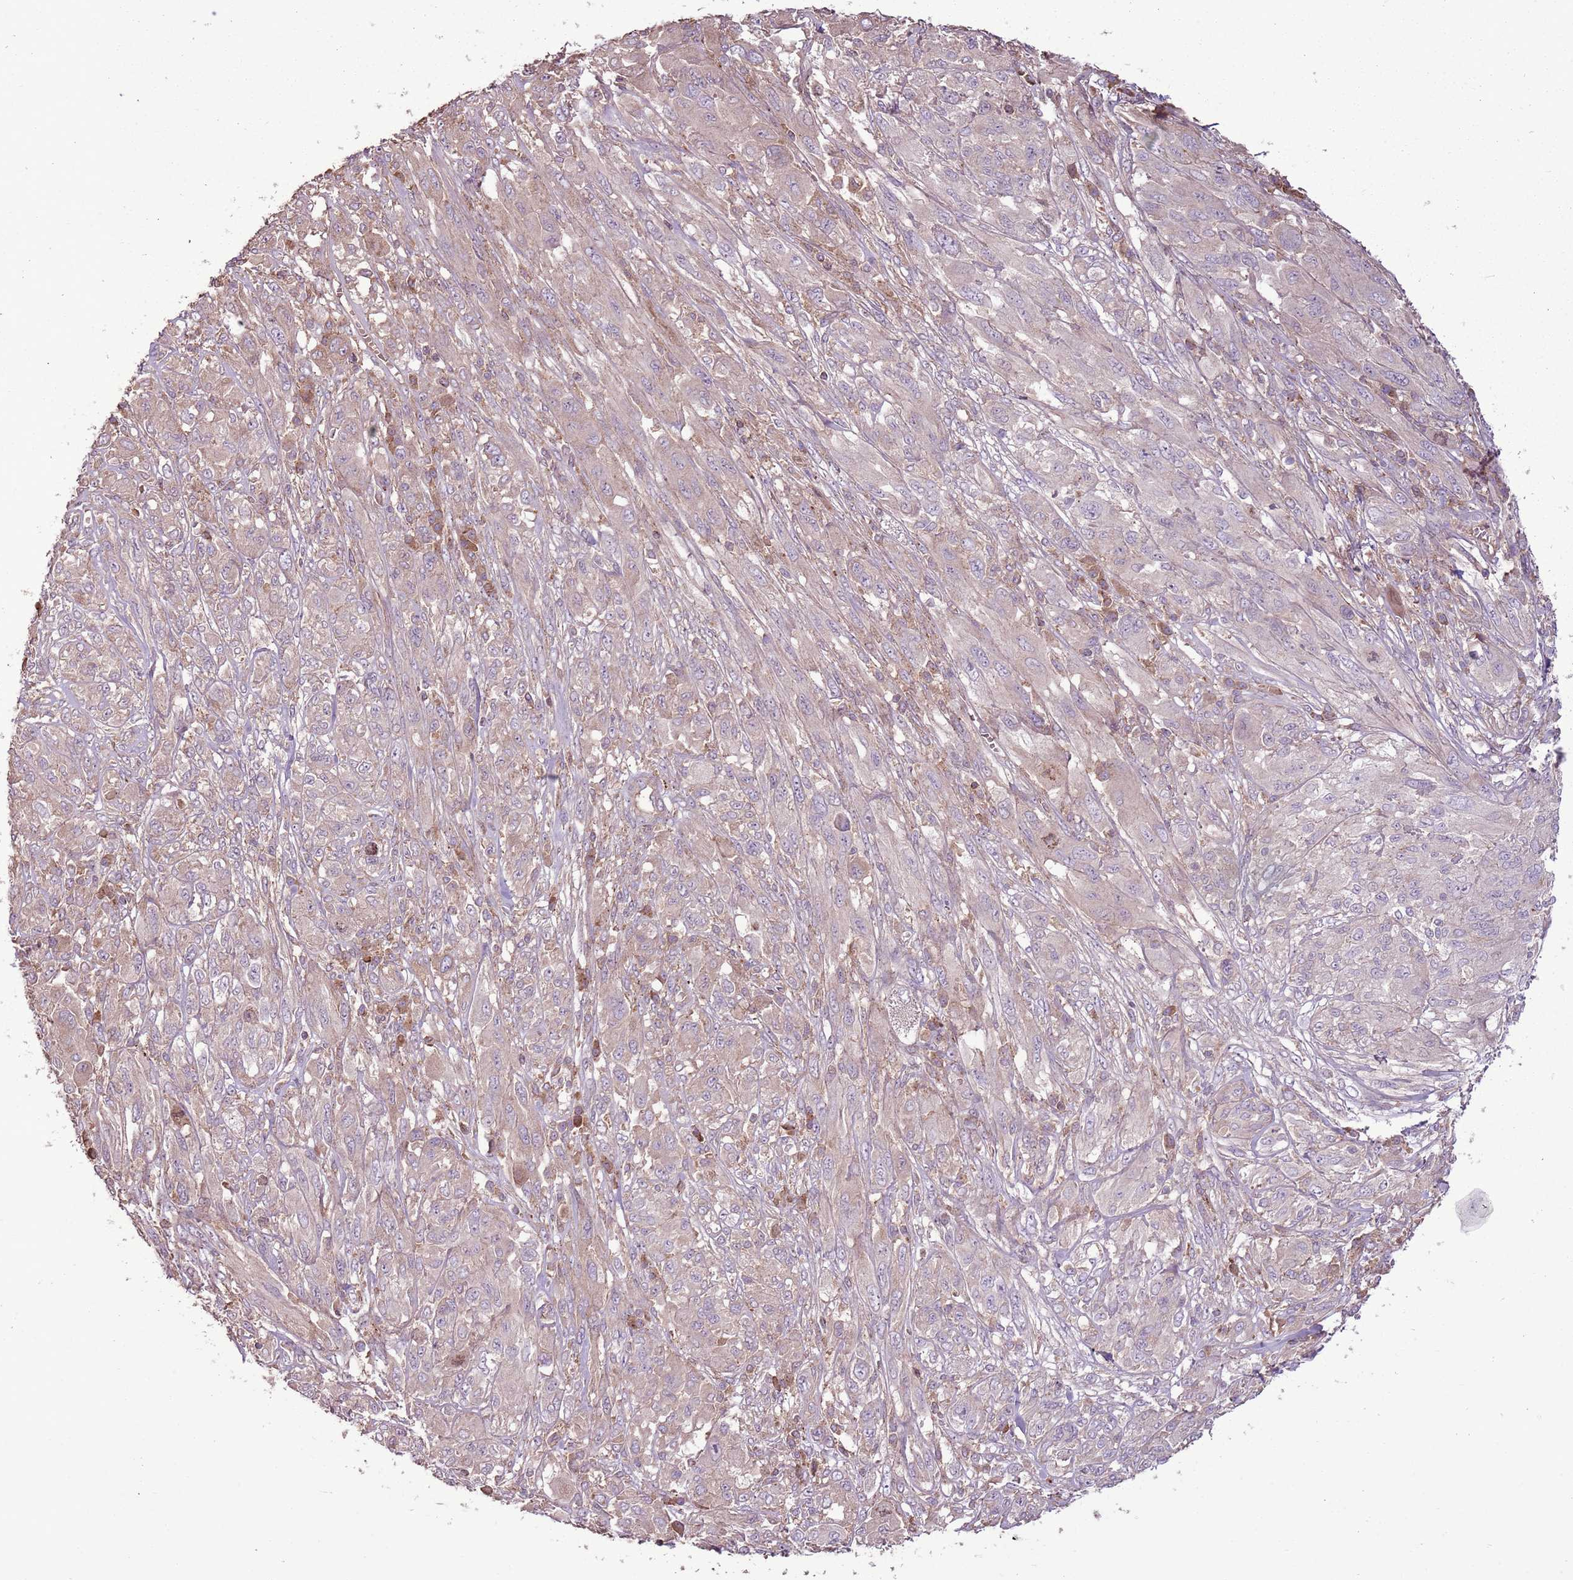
{"staining": {"intensity": "weak", "quantity": "<25%", "location": "cytoplasmic/membranous"}, "tissue": "melanoma", "cell_type": "Tumor cells", "image_type": "cancer", "snomed": [{"axis": "morphology", "description": "Malignant melanoma, NOS"}, {"axis": "topography", "description": "Skin"}], "caption": "Immunohistochemistry of melanoma displays no expression in tumor cells.", "gene": "ANKRD24", "patient": {"sex": "female", "age": 91}}